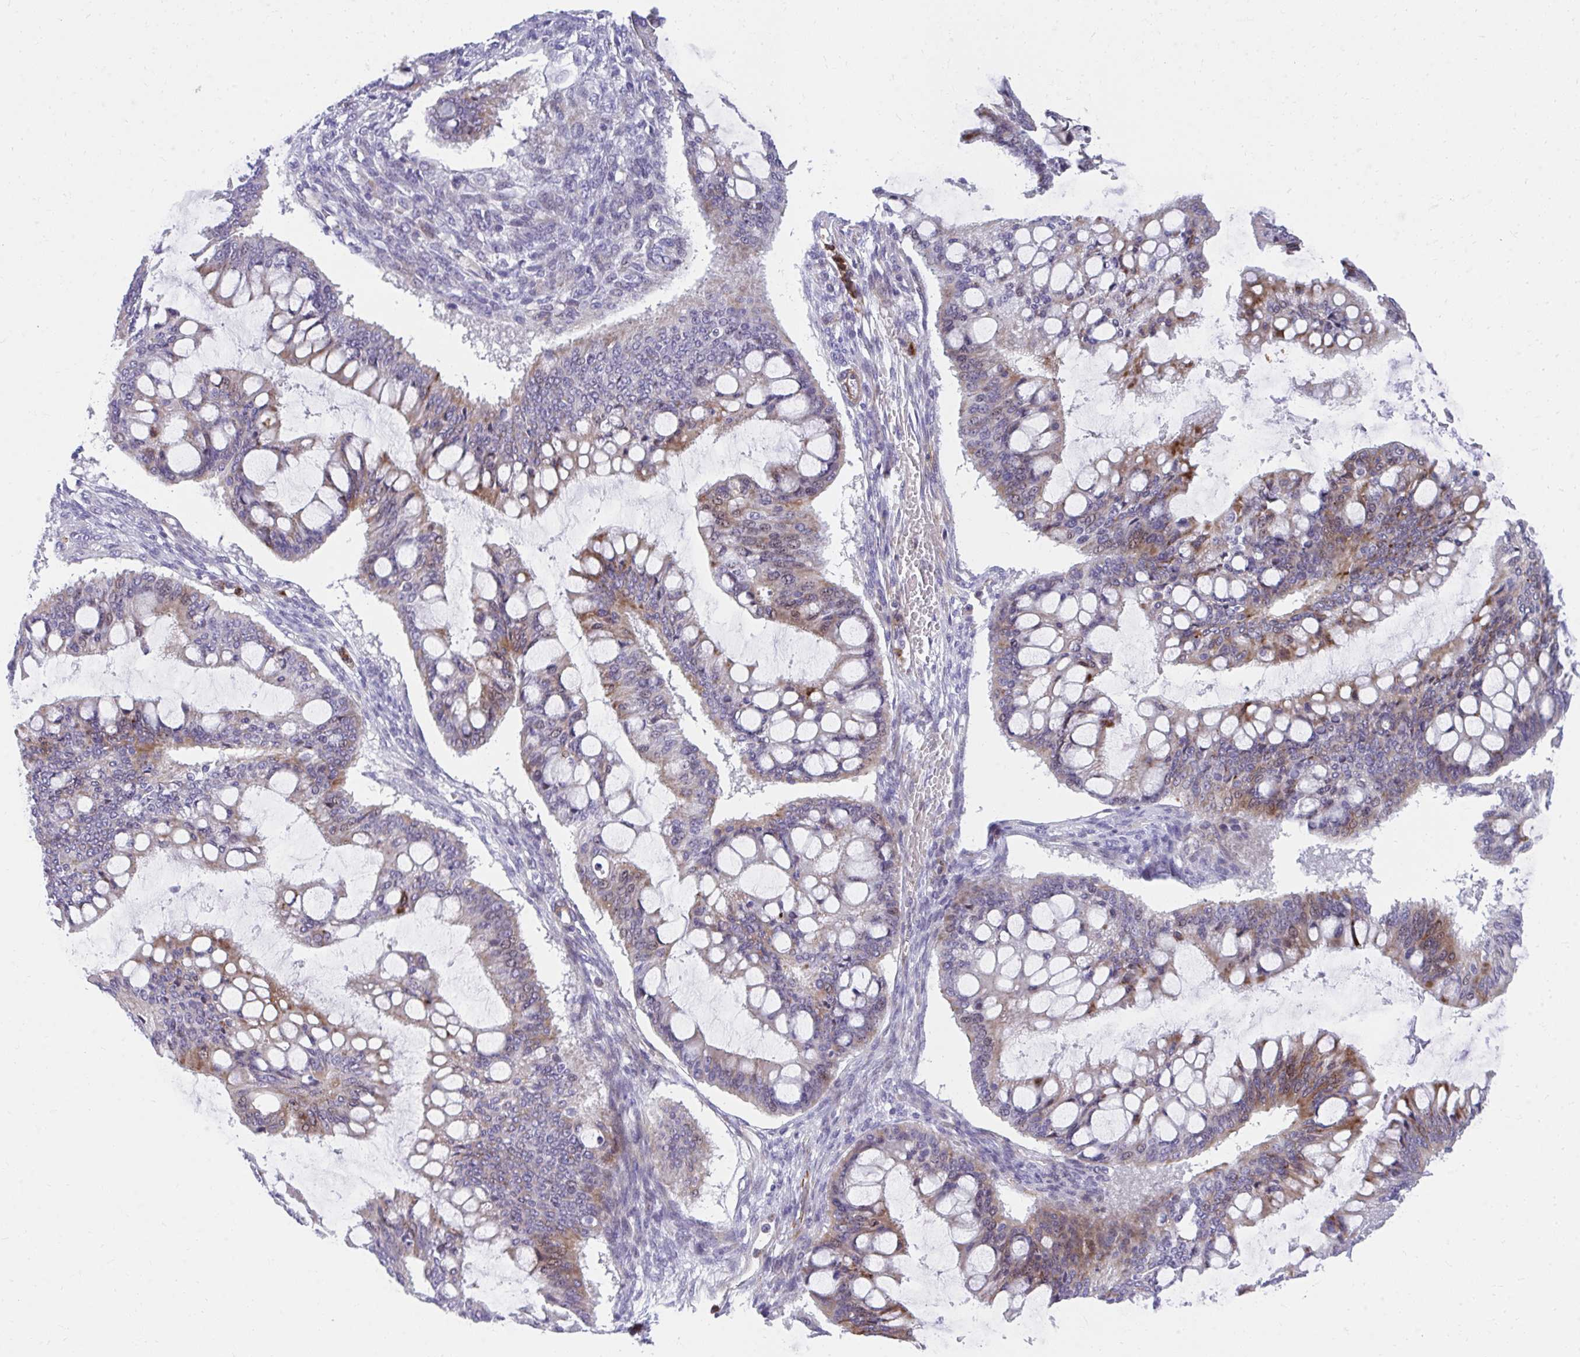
{"staining": {"intensity": "weak", "quantity": "25%-75%", "location": "cytoplasmic/membranous"}, "tissue": "ovarian cancer", "cell_type": "Tumor cells", "image_type": "cancer", "snomed": [{"axis": "morphology", "description": "Cystadenocarcinoma, mucinous, NOS"}, {"axis": "topography", "description": "Ovary"}], "caption": "Ovarian cancer was stained to show a protein in brown. There is low levels of weak cytoplasmic/membranous staining in about 25%-75% of tumor cells.", "gene": "CSTB", "patient": {"sex": "female", "age": 73}}